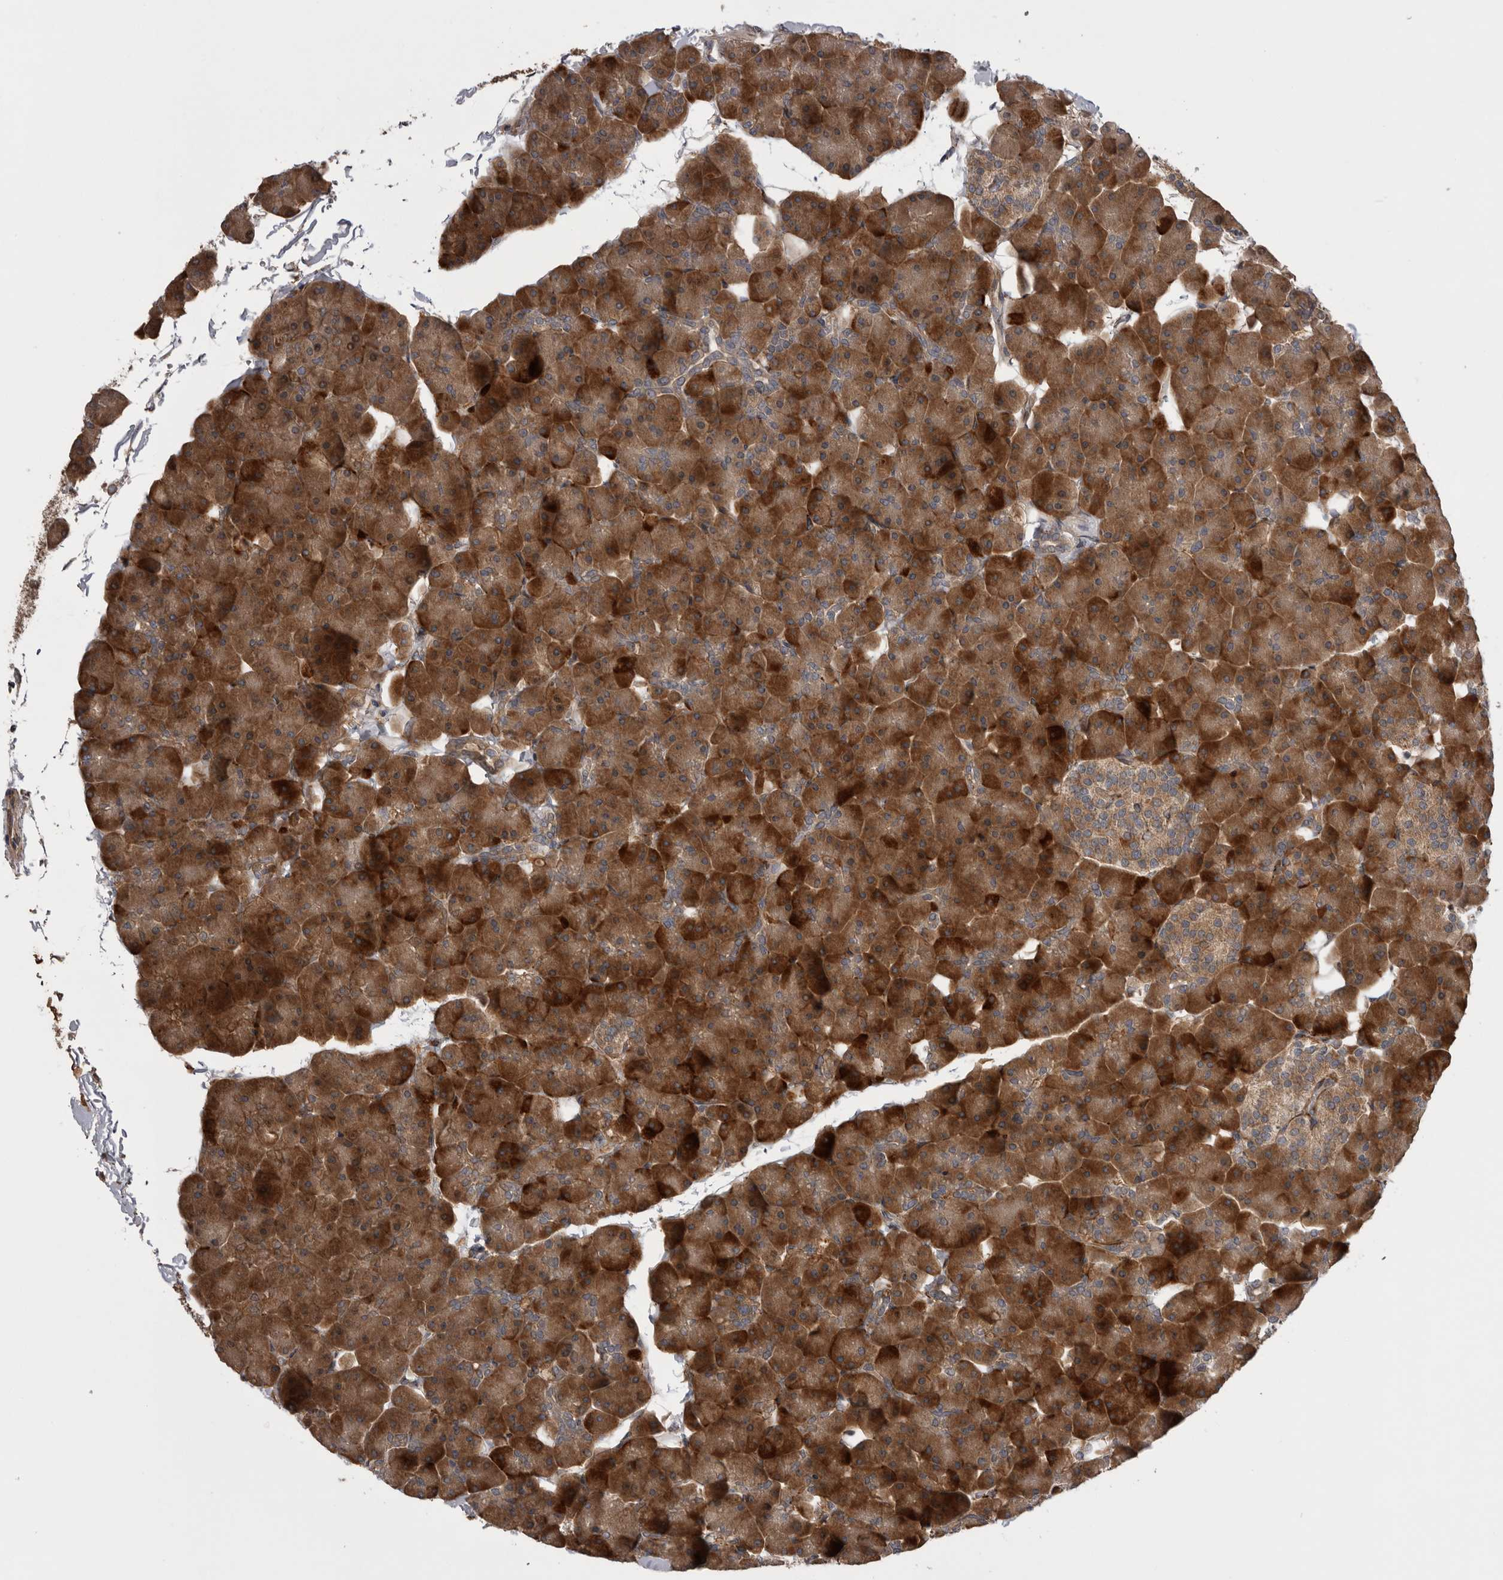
{"staining": {"intensity": "strong", "quantity": ">75%", "location": "cytoplasmic/membranous"}, "tissue": "pancreas", "cell_type": "Exocrine glandular cells", "image_type": "normal", "snomed": [{"axis": "morphology", "description": "Normal tissue, NOS"}, {"axis": "topography", "description": "Pancreas"}], "caption": "DAB (3,3'-diaminobenzidine) immunohistochemical staining of benign pancreas displays strong cytoplasmic/membranous protein positivity in about >75% of exocrine glandular cells. (DAB (3,3'-diaminobenzidine) IHC with brightfield microscopy, high magnification).", "gene": "RAB3GAP2", "patient": {"sex": "male", "age": 35}}